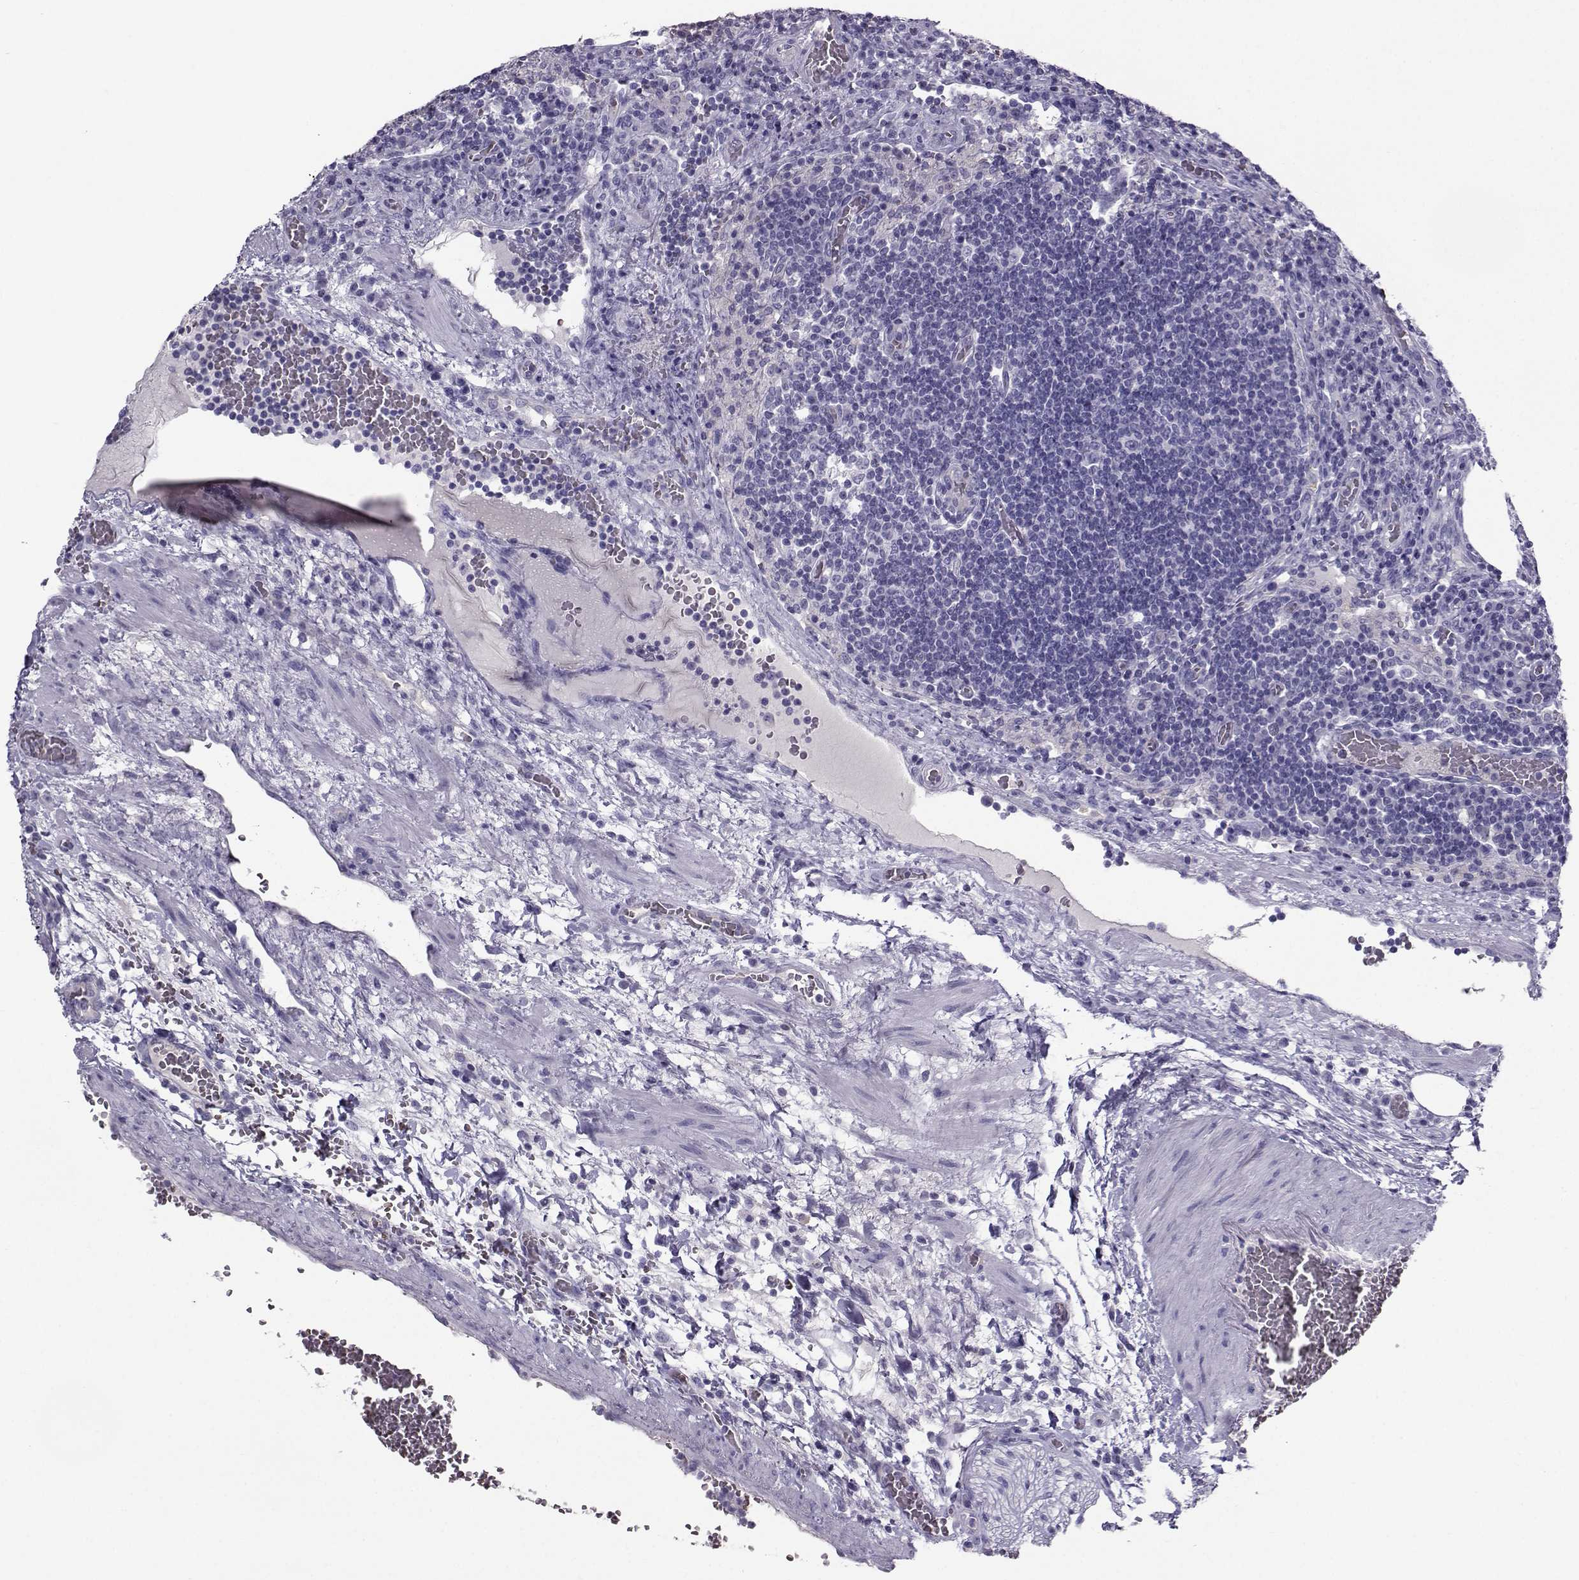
{"staining": {"intensity": "negative", "quantity": "none", "location": "none"}, "tissue": "lymph node", "cell_type": "Germinal center cells", "image_type": "normal", "snomed": [{"axis": "morphology", "description": "Normal tissue, NOS"}, {"axis": "topography", "description": "Lymph node"}], "caption": "A high-resolution photomicrograph shows IHC staining of benign lymph node, which displays no significant positivity in germinal center cells.", "gene": "CLUL1", "patient": {"sex": "male", "age": 63}}